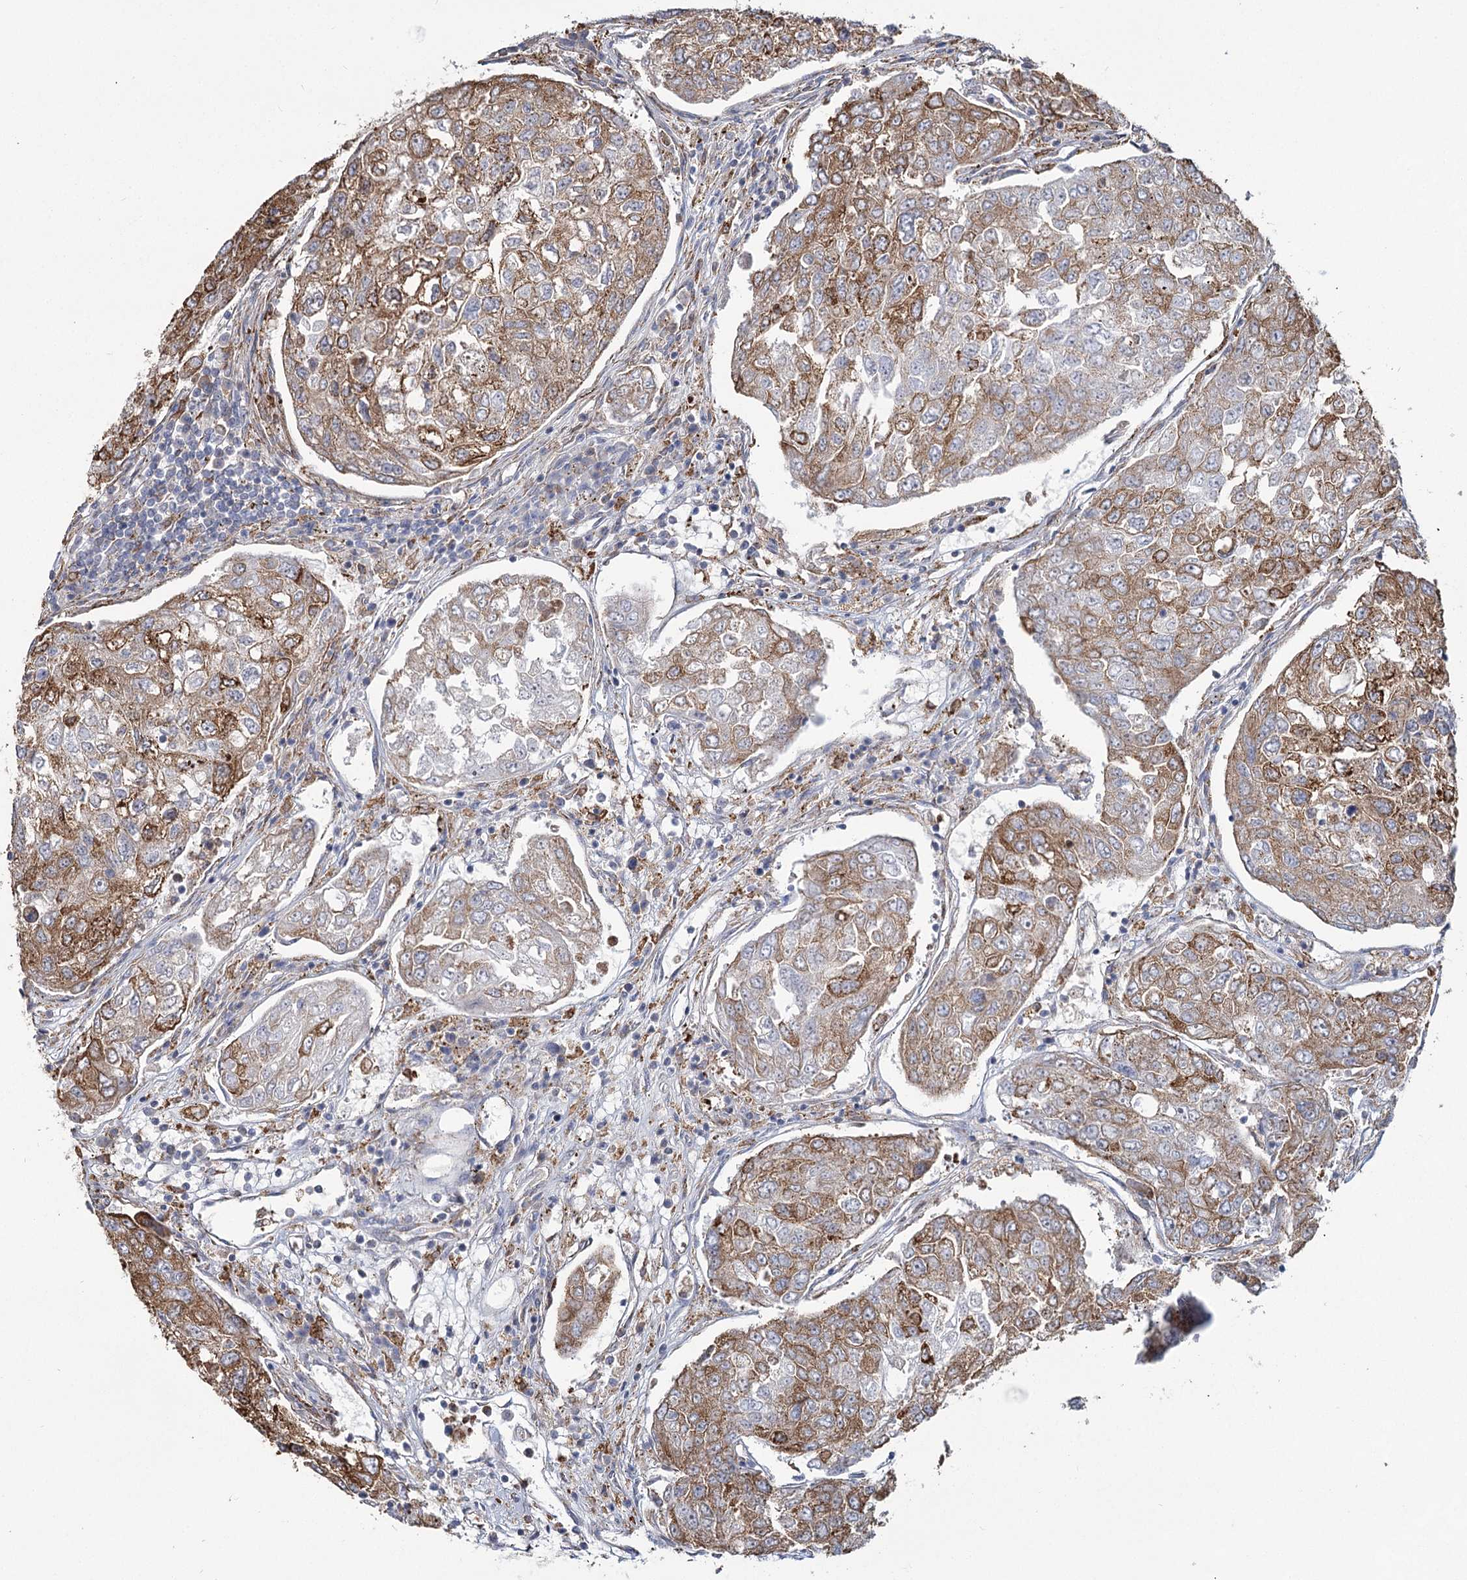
{"staining": {"intensity": "moderate", "quantity": ">75%", "location": "cytoplasmic/membranous"}, "tissue": "urothelial cancer", "cell_type": "Tumor cells", "image_type": "cancer", "snomed": [{"axis": "morphology", "description": "Urothelial carcinoma, High grade"}, {"axis": "topography", "description": "Lymph node"}, {"axis": "topography", "description": "Urinary bladder"}], "caption": "An IHC photomicrograph of neoplastic tissue is shown. Protein staining in brown shows moderate cytoplasmic/membranous positivity in urothelial cancer within tumor cells.", "gene": "ZCCHC9", "patient": {"sex": "male", "age": 51}}